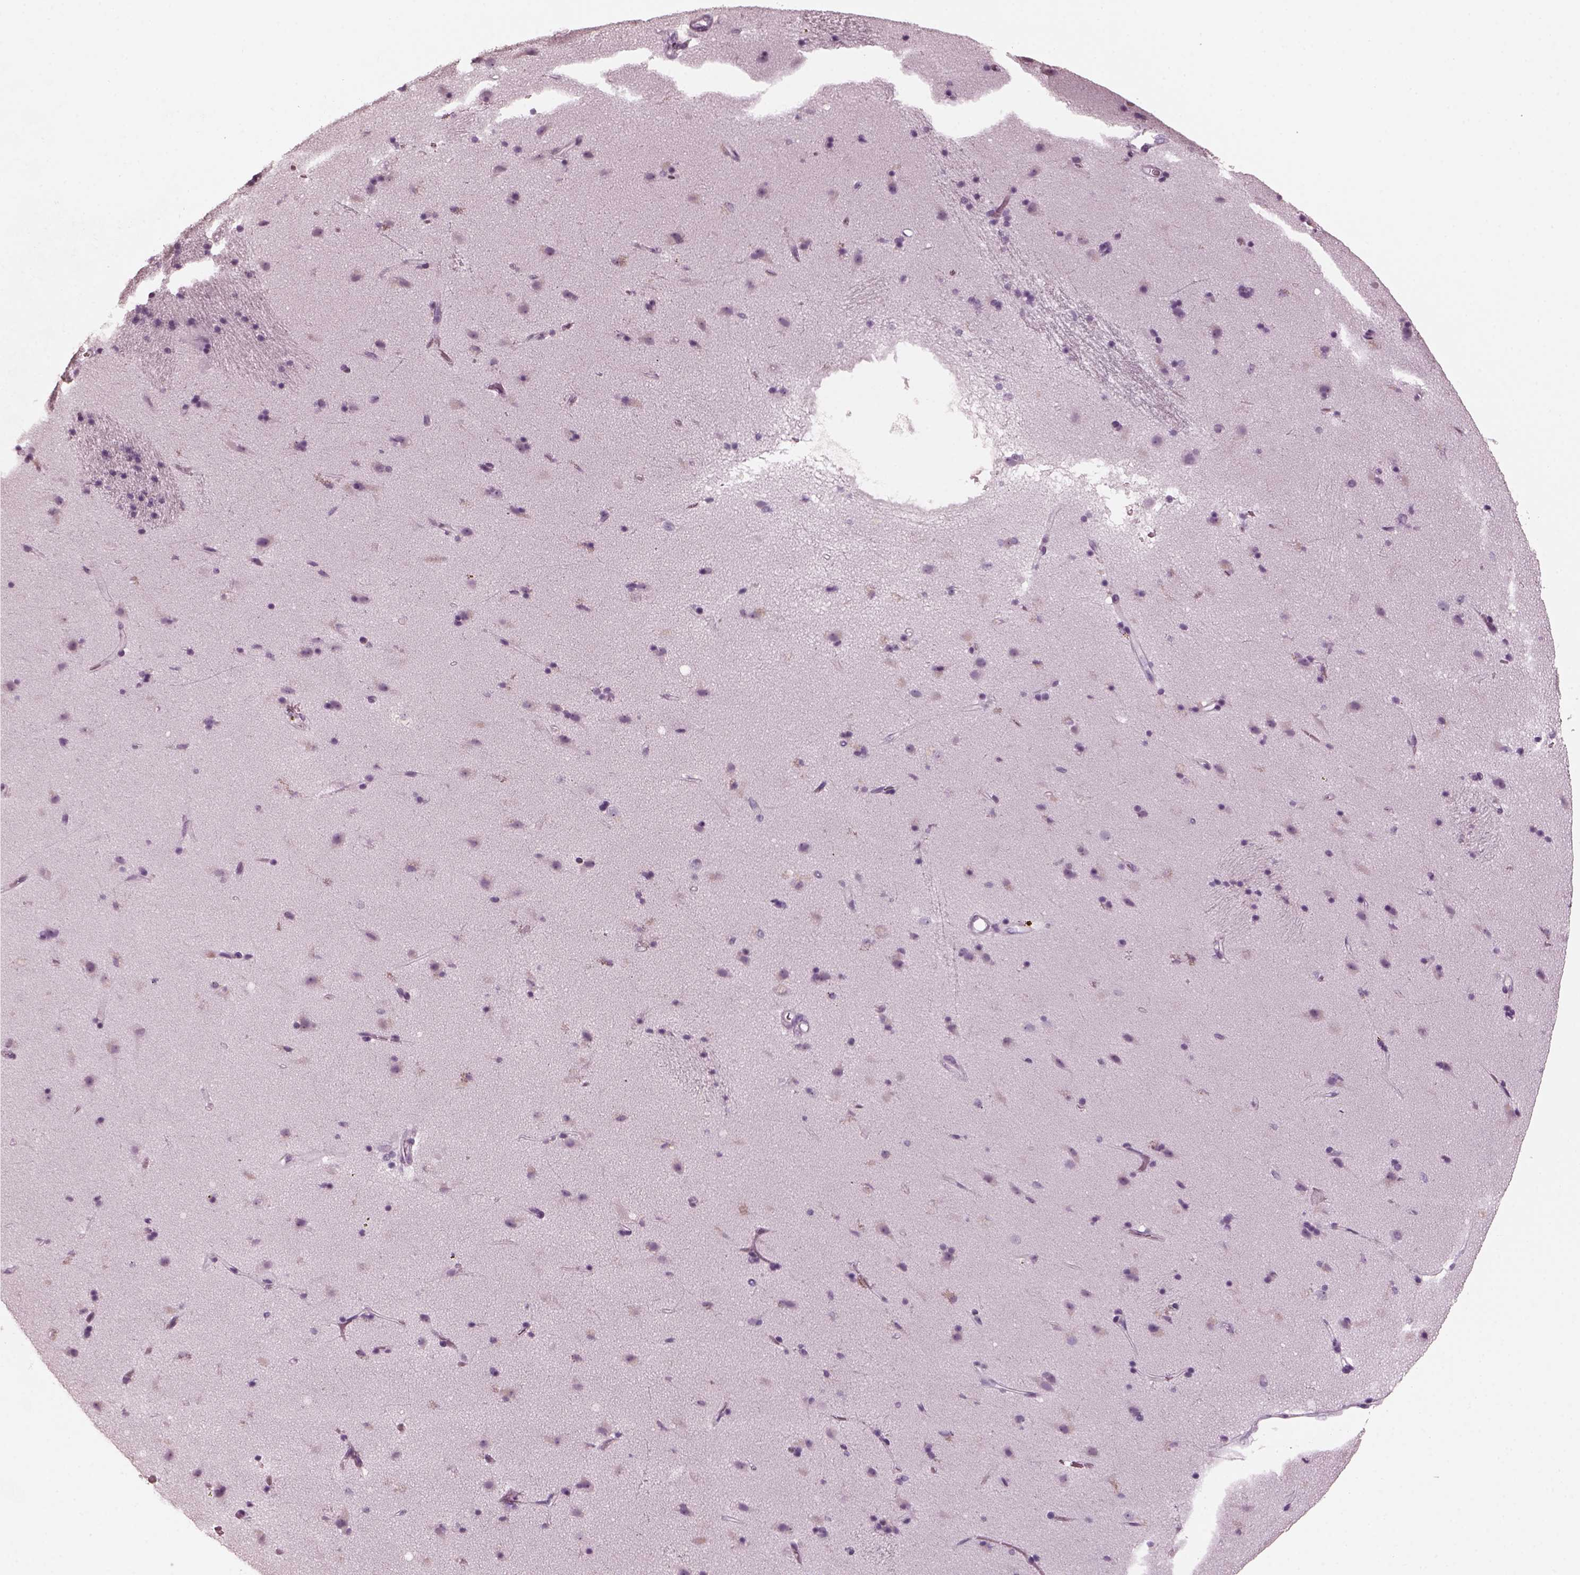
{"staining": {"intensity": "negative", "quantity": "none", "location": "none"}, "tissue": "caudate", "cell_type": "Glial cells", "image_type": "normal", "snomed": [{"axis": "morphology", "description": "Normal tissue, NOS"}, {"axis": "topography", "description": "Lateral ventricle wall"}], "caption": "Immunohistochemistry micrograph of unremarkable human caudate stained for a protein (brown), which demonstrates no positivity in glial cells.", "gene": "RCVRN", "patient": {"sex": "female", "age": 71}}